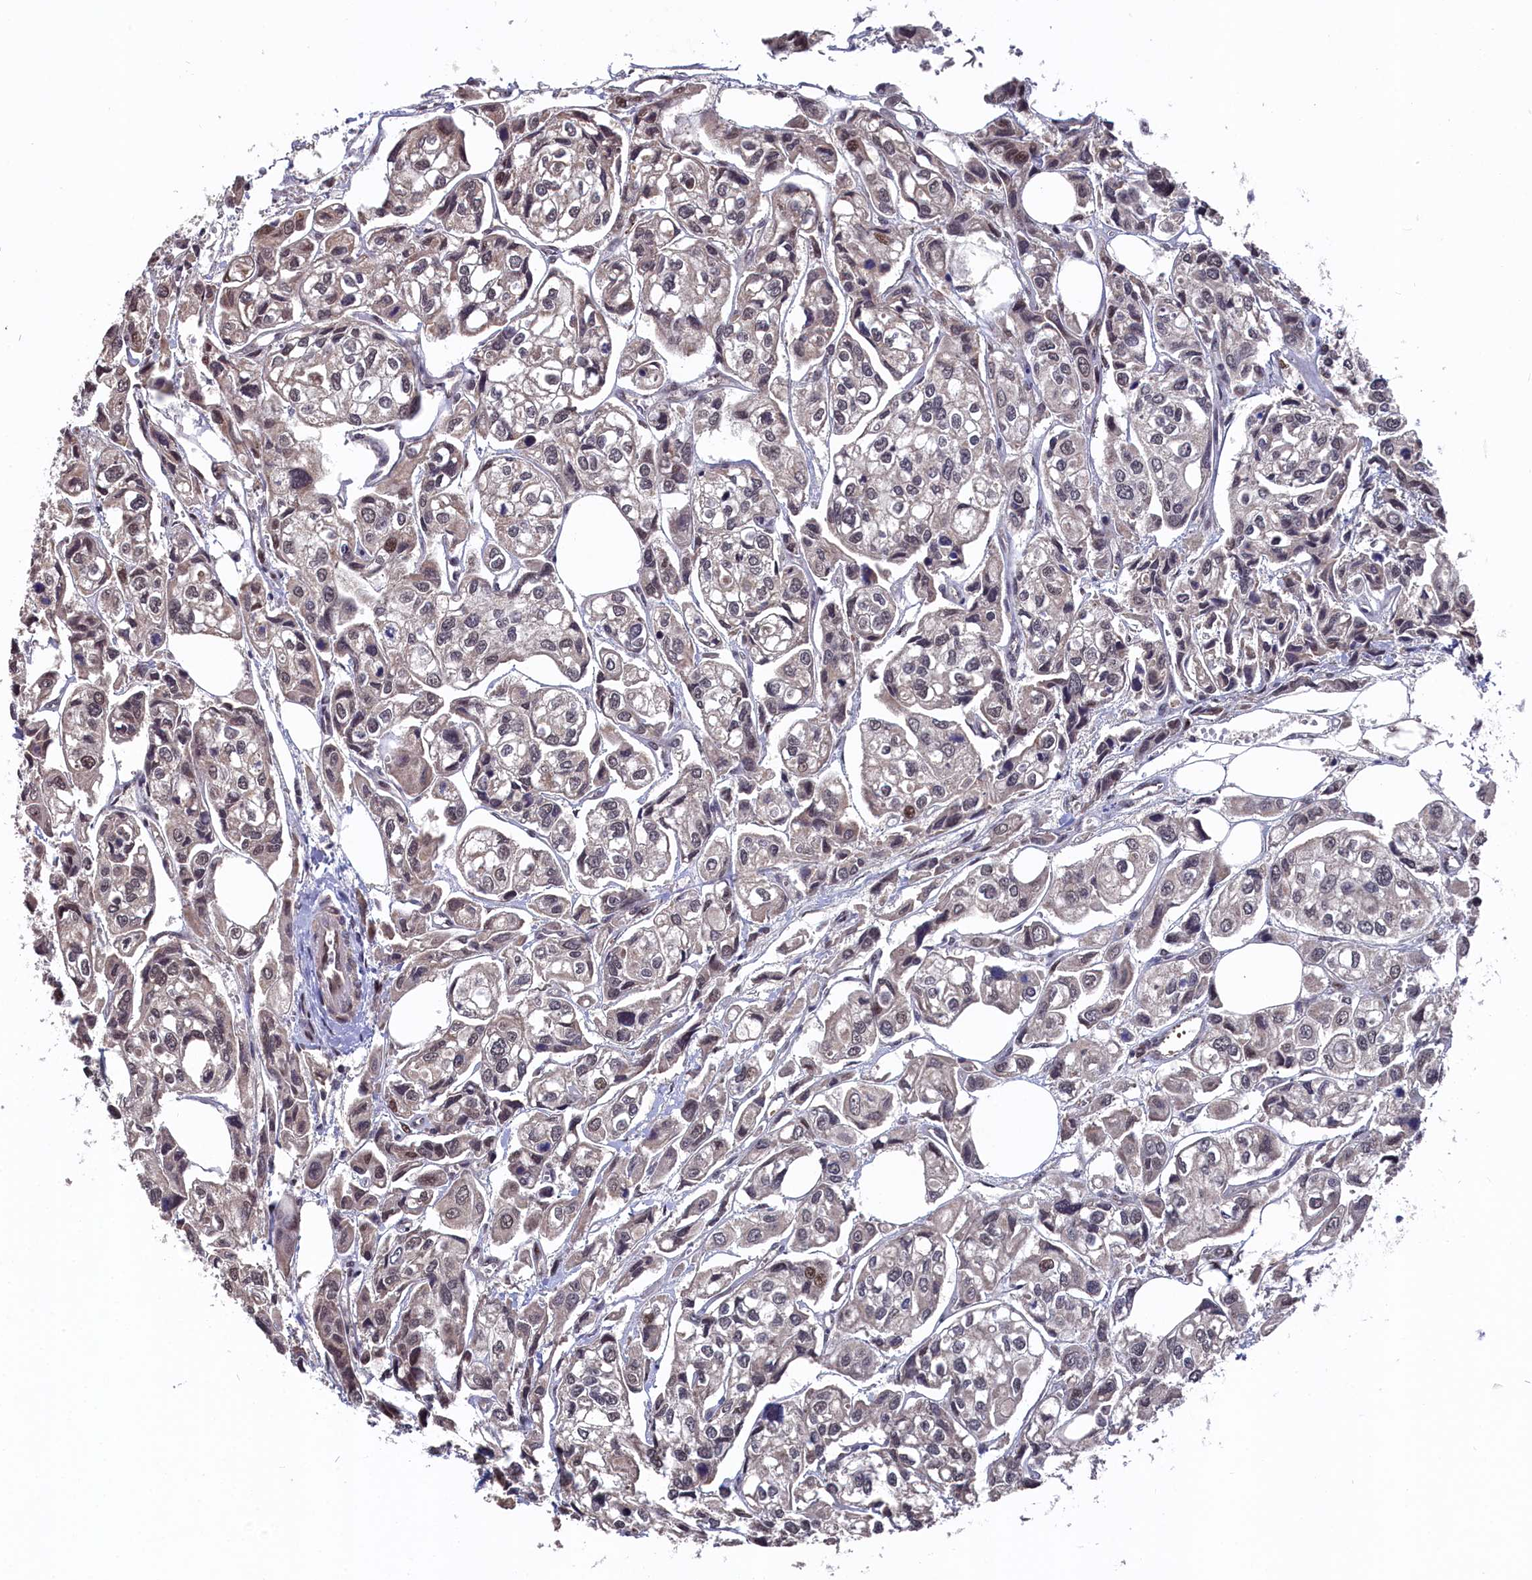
{"staining": {"intensity": "weak", "quantity": "<25%", "location": "cytoplasmic/membranous,nuclear"}, "tissue": "urothelial cancer", "cell_type": "Tumor cells", "image_type": "cancer", "snomed": [{"axis": "morphology", "description": "Urothelial carcinoma, High grade"}, {"axis": "topography", "description": "Urinary bladder"}], "caption": "This is a histopathology image of IHC staining of high-grade urothelial carcinoma, which shows no staining in tumor cells.", "gene": "CLPX", "patient": {"sex": "male", "age": 67}}